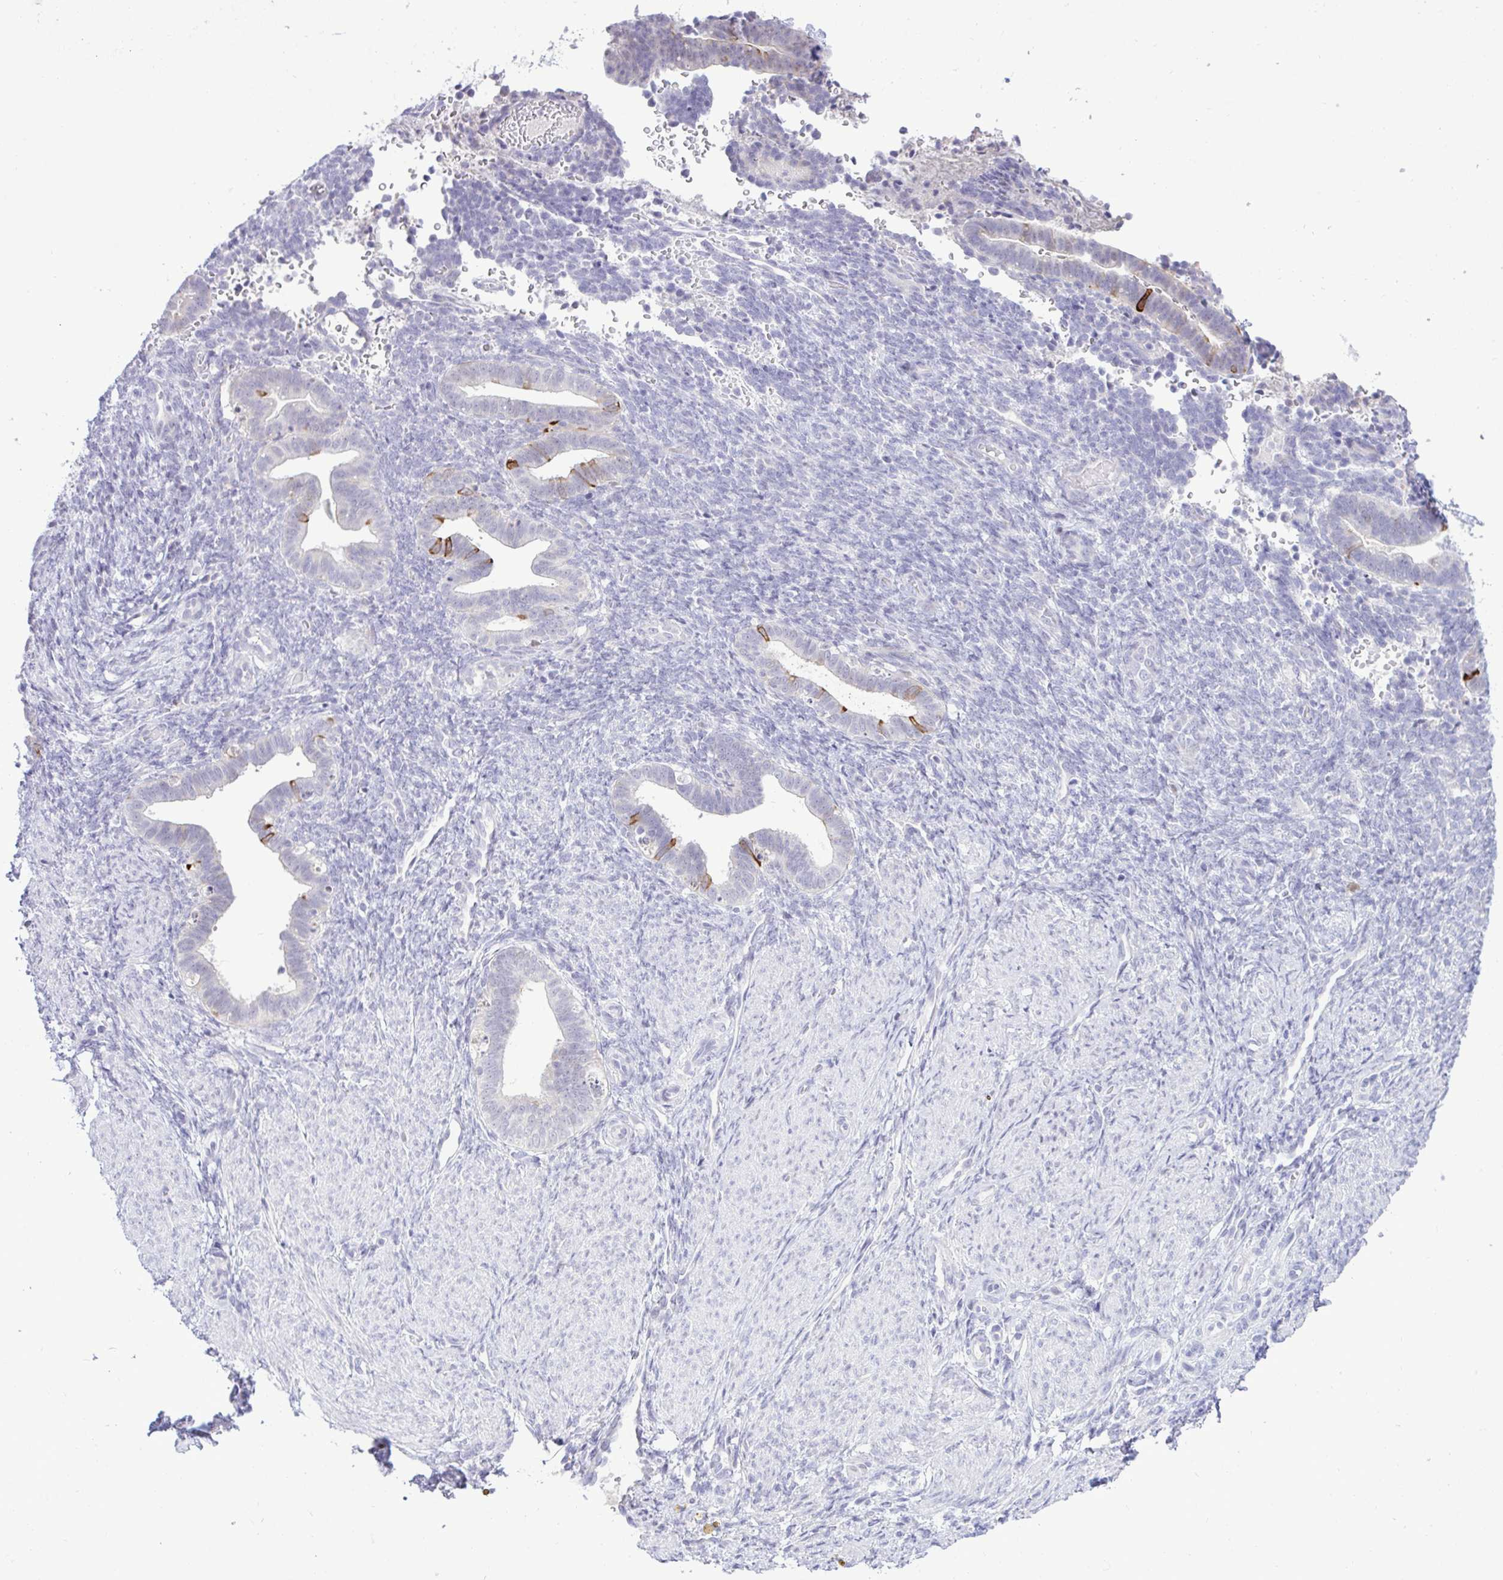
{"staining": {"intensity": "negative", "quantity": "none", "location": "none"}, "tissue": "endometrium", "cell_type": "Cells in endometrial stroma", "image_type": "normal", "snomed": [{"axis": "morphology", "description": "Normal tissue, NOS"}, {"axis": "topography", "description": "Endometrium"}], "caption": "Immunohistochemical staining of benign human endometrium exhibits no significant positivity in cells in endometrial stroma. (DAB (3,3'-diaminobenzidine) IHC visualized using brightfield microscopy, high magnification).", "gene": "EPOP", "patient": {"sex": "female", "age": 34}}